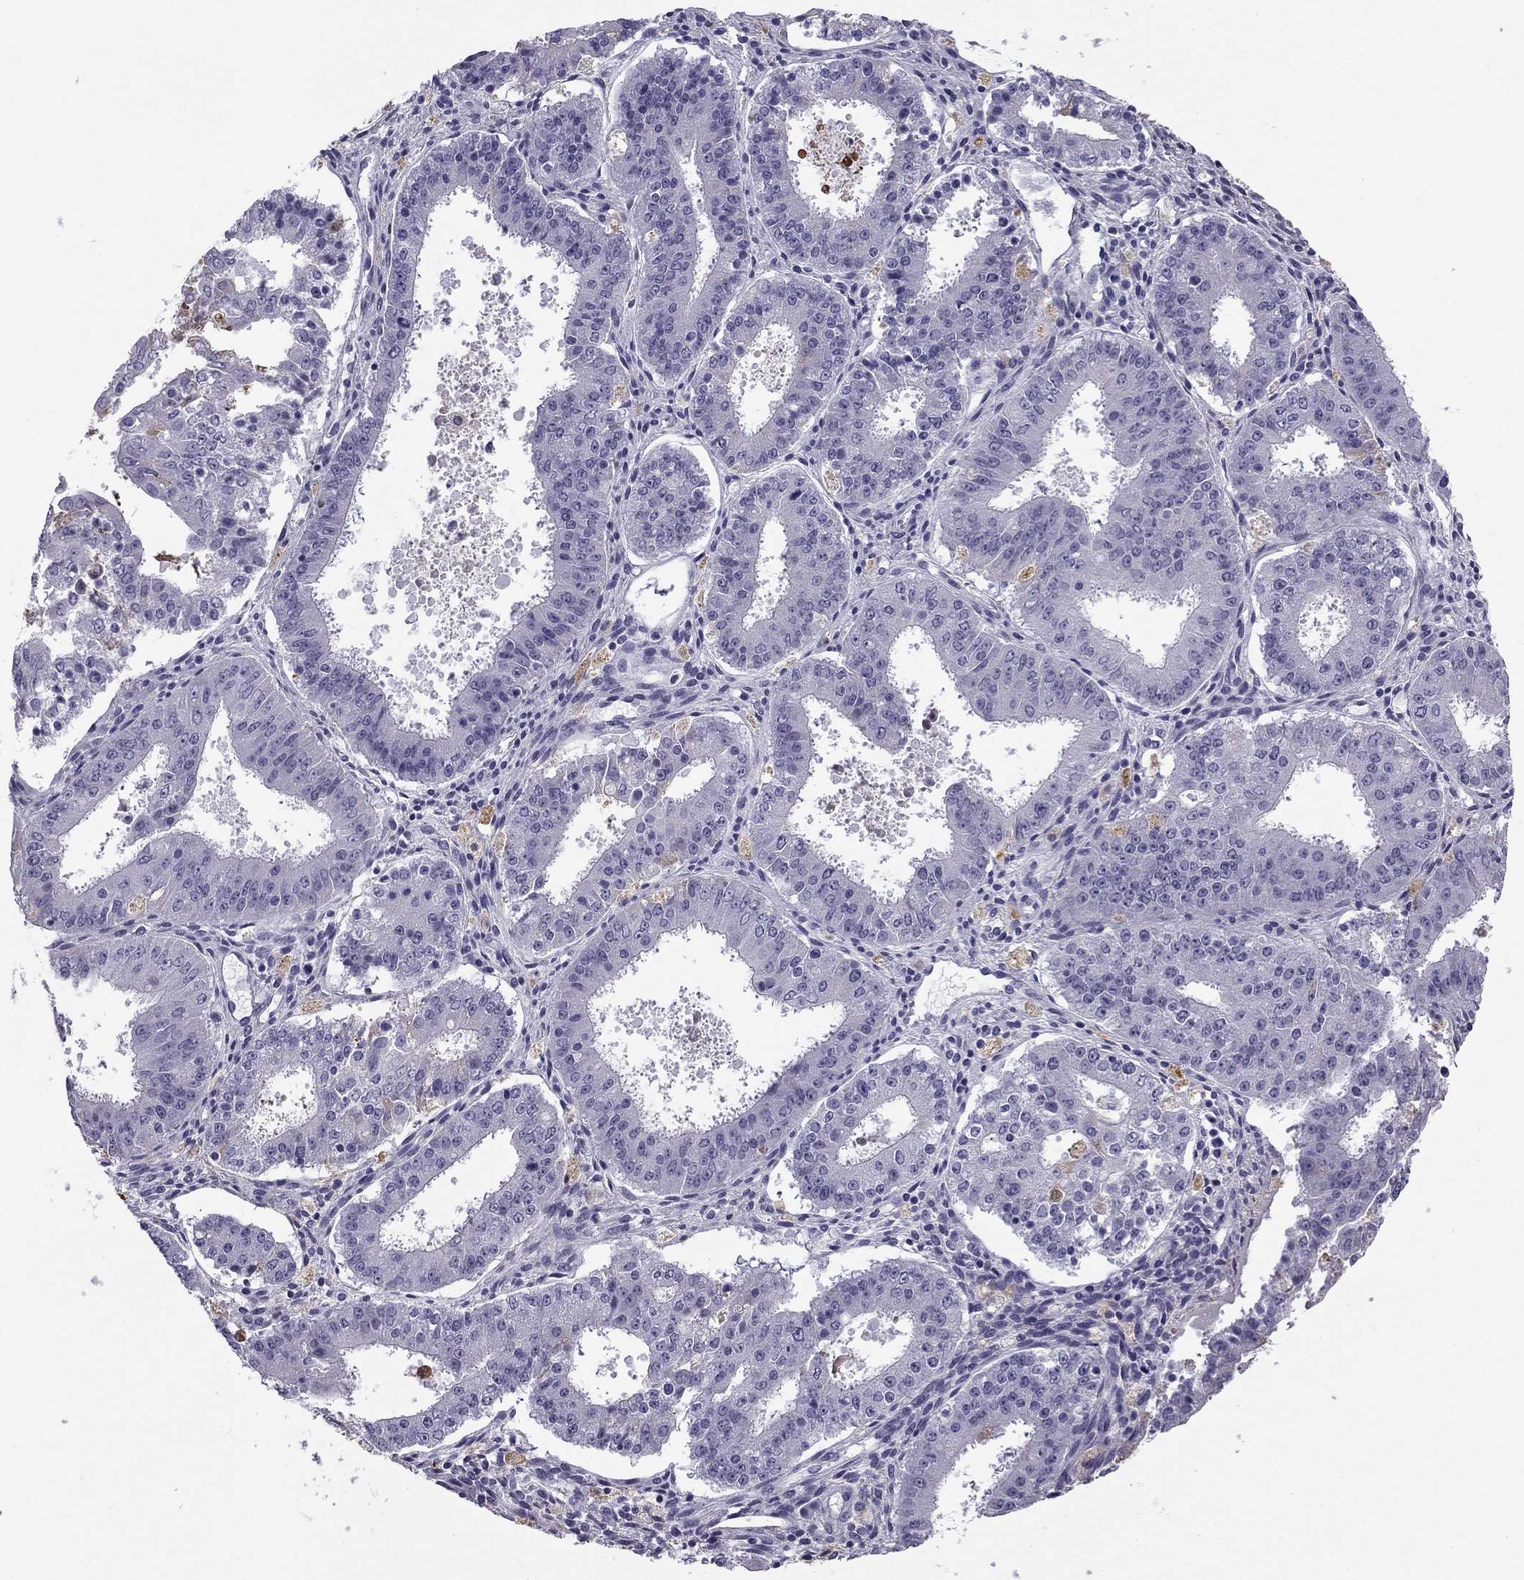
{"staining": {"intensity": "negative", "quantity": "none", "location": "none"}, "tissue": "ovarian cancer", "cell_type": "Tumor cells", "image_type": "cancer", "snomed": [{"axis": "morphology", "description": "Carcinoma, endometroid"}, {"axis": "topography", "description": "Ovary"}], "caption": "This is an immunohistochemistry (IHC) photomicrograph of human ovarian endometroid carcinoma. There is no expression in tumor cells.", "gene": "MC5R", "patient": {"sex": "female", "age": 42}}